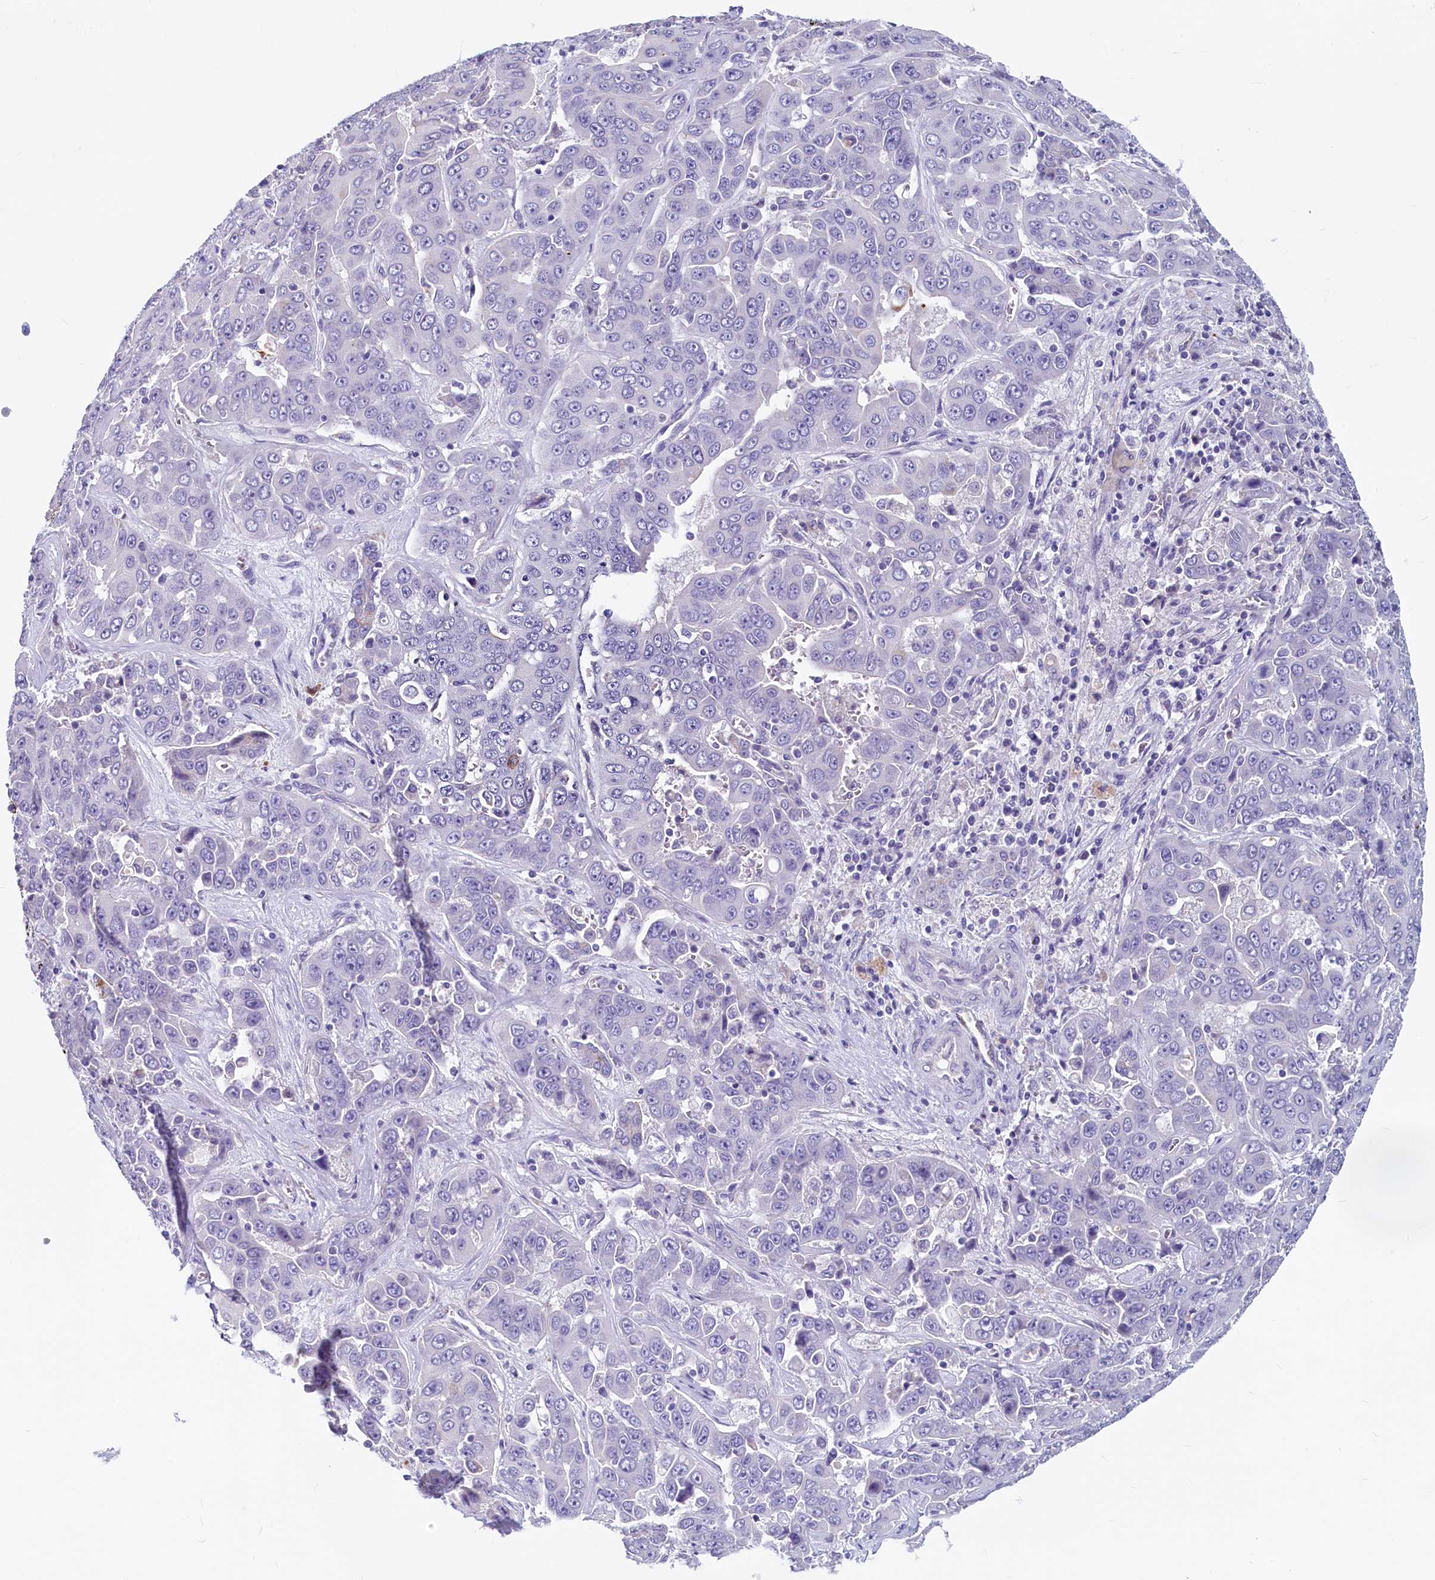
{"staining": {"intensity": "negative", "quantity": "none", "location": "none"}, "tissue": "liver cancer", "cell_type": "Tumor cells", "image_type": "cancer", "snomed": [{"axis": "morphology", "description": "Cholangiocarcinoma"}, {"axis": "topography", "description": "Liver"}], "caption": "IHC histopathology image of liver cancer stained for a protein (brown), which shows no expression in tumor cells.", "gene": "INSC", "patient": {"sex": "female", "age": 52}}